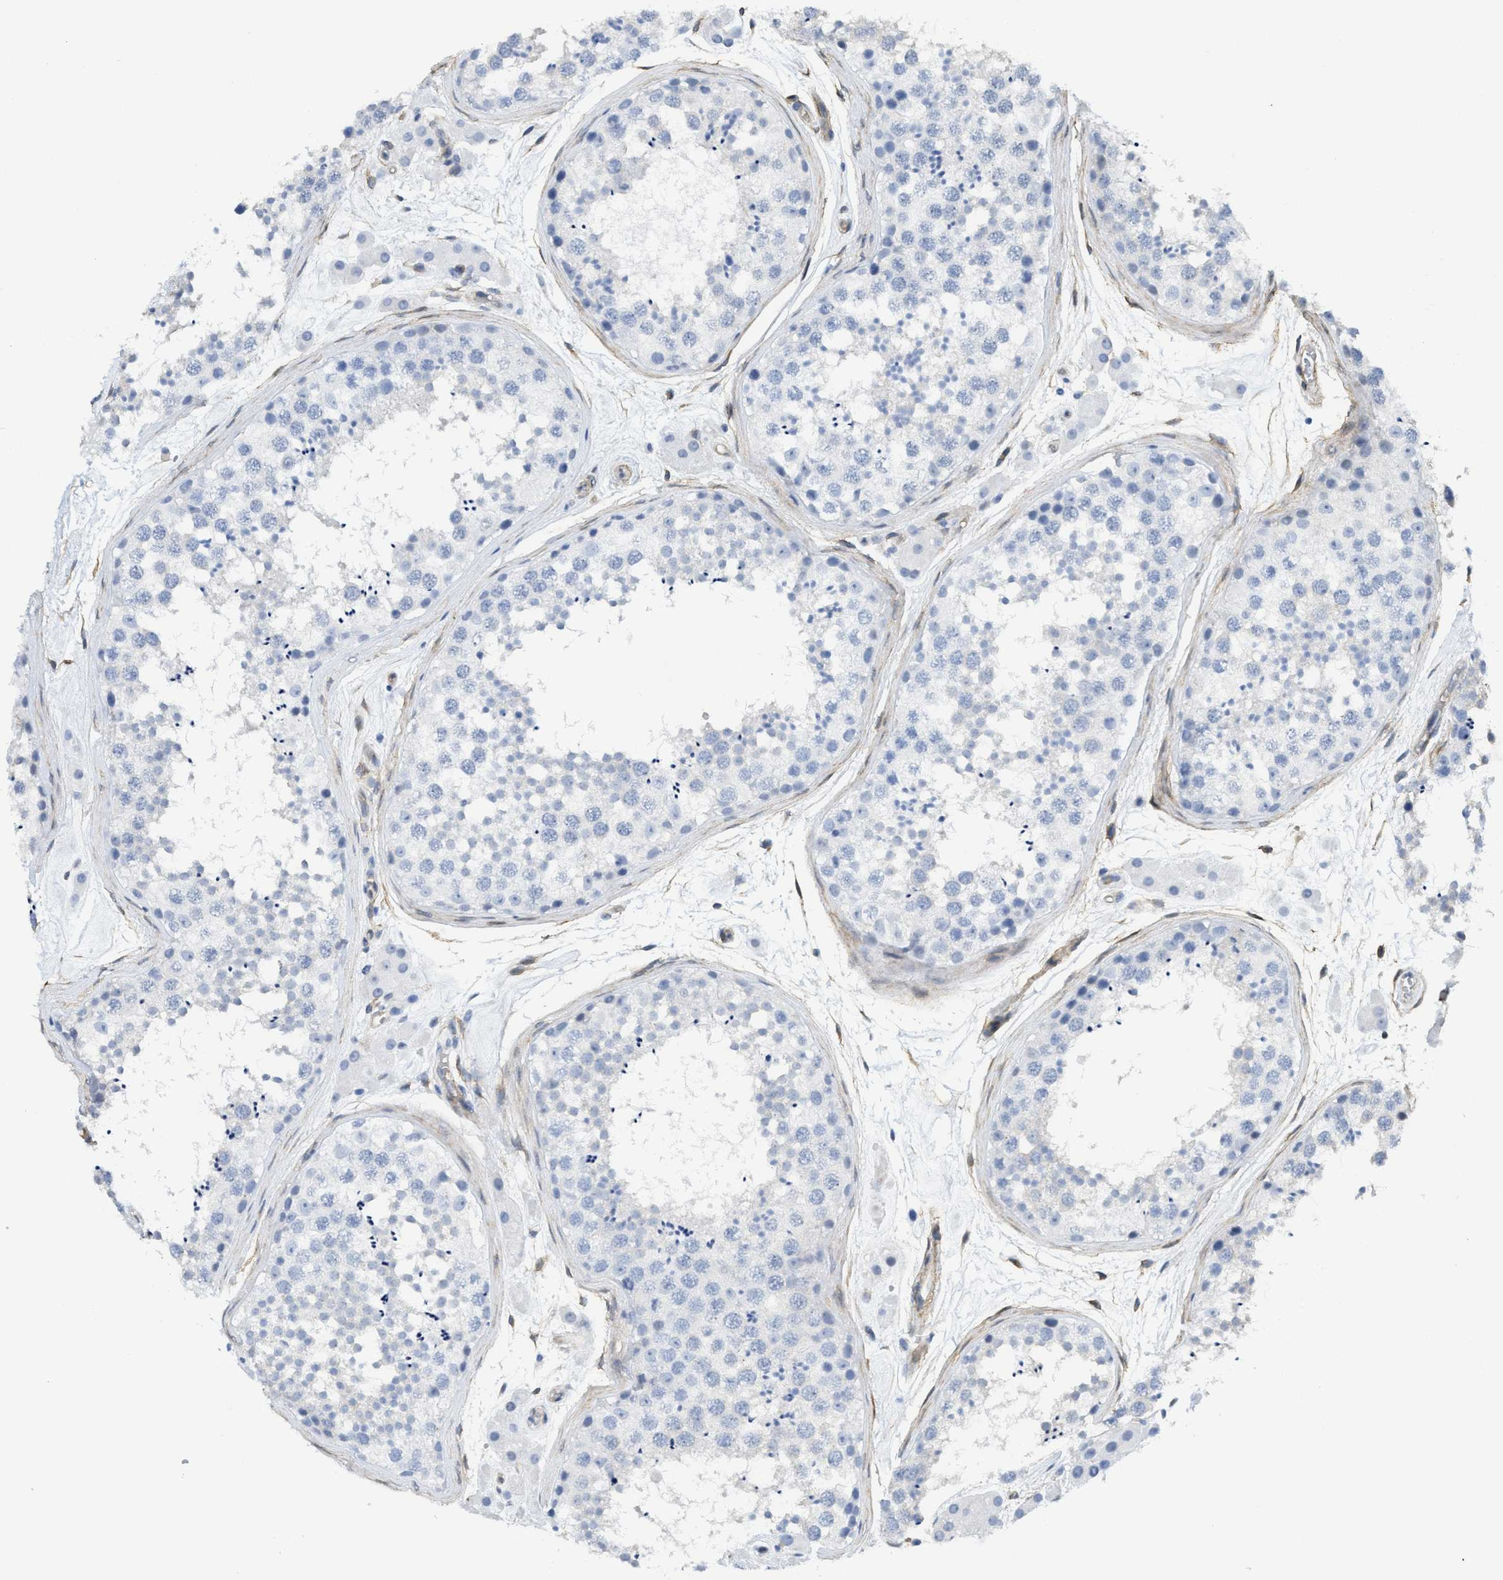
{"staining": {"intensity": "negative", "quantity": "none", "location": "none"}, "tissue": "testis", "cell_type": "Cells in seminiferous ducts", "image_type": "normal", "snomed": [{"axis": "morphology", "description": "Normal tissue, NOS"}, {"axis": "topography", "description": "Testis"}], "caption": "High magnification brightfield microscopy of normal testis stained with DAB (brown) and counterstained with hematoxylin (blue): cells in seminiferous ducts show no significant staining.", "gene": "TUB", "patient": {"sex": "male", "age": 56}}